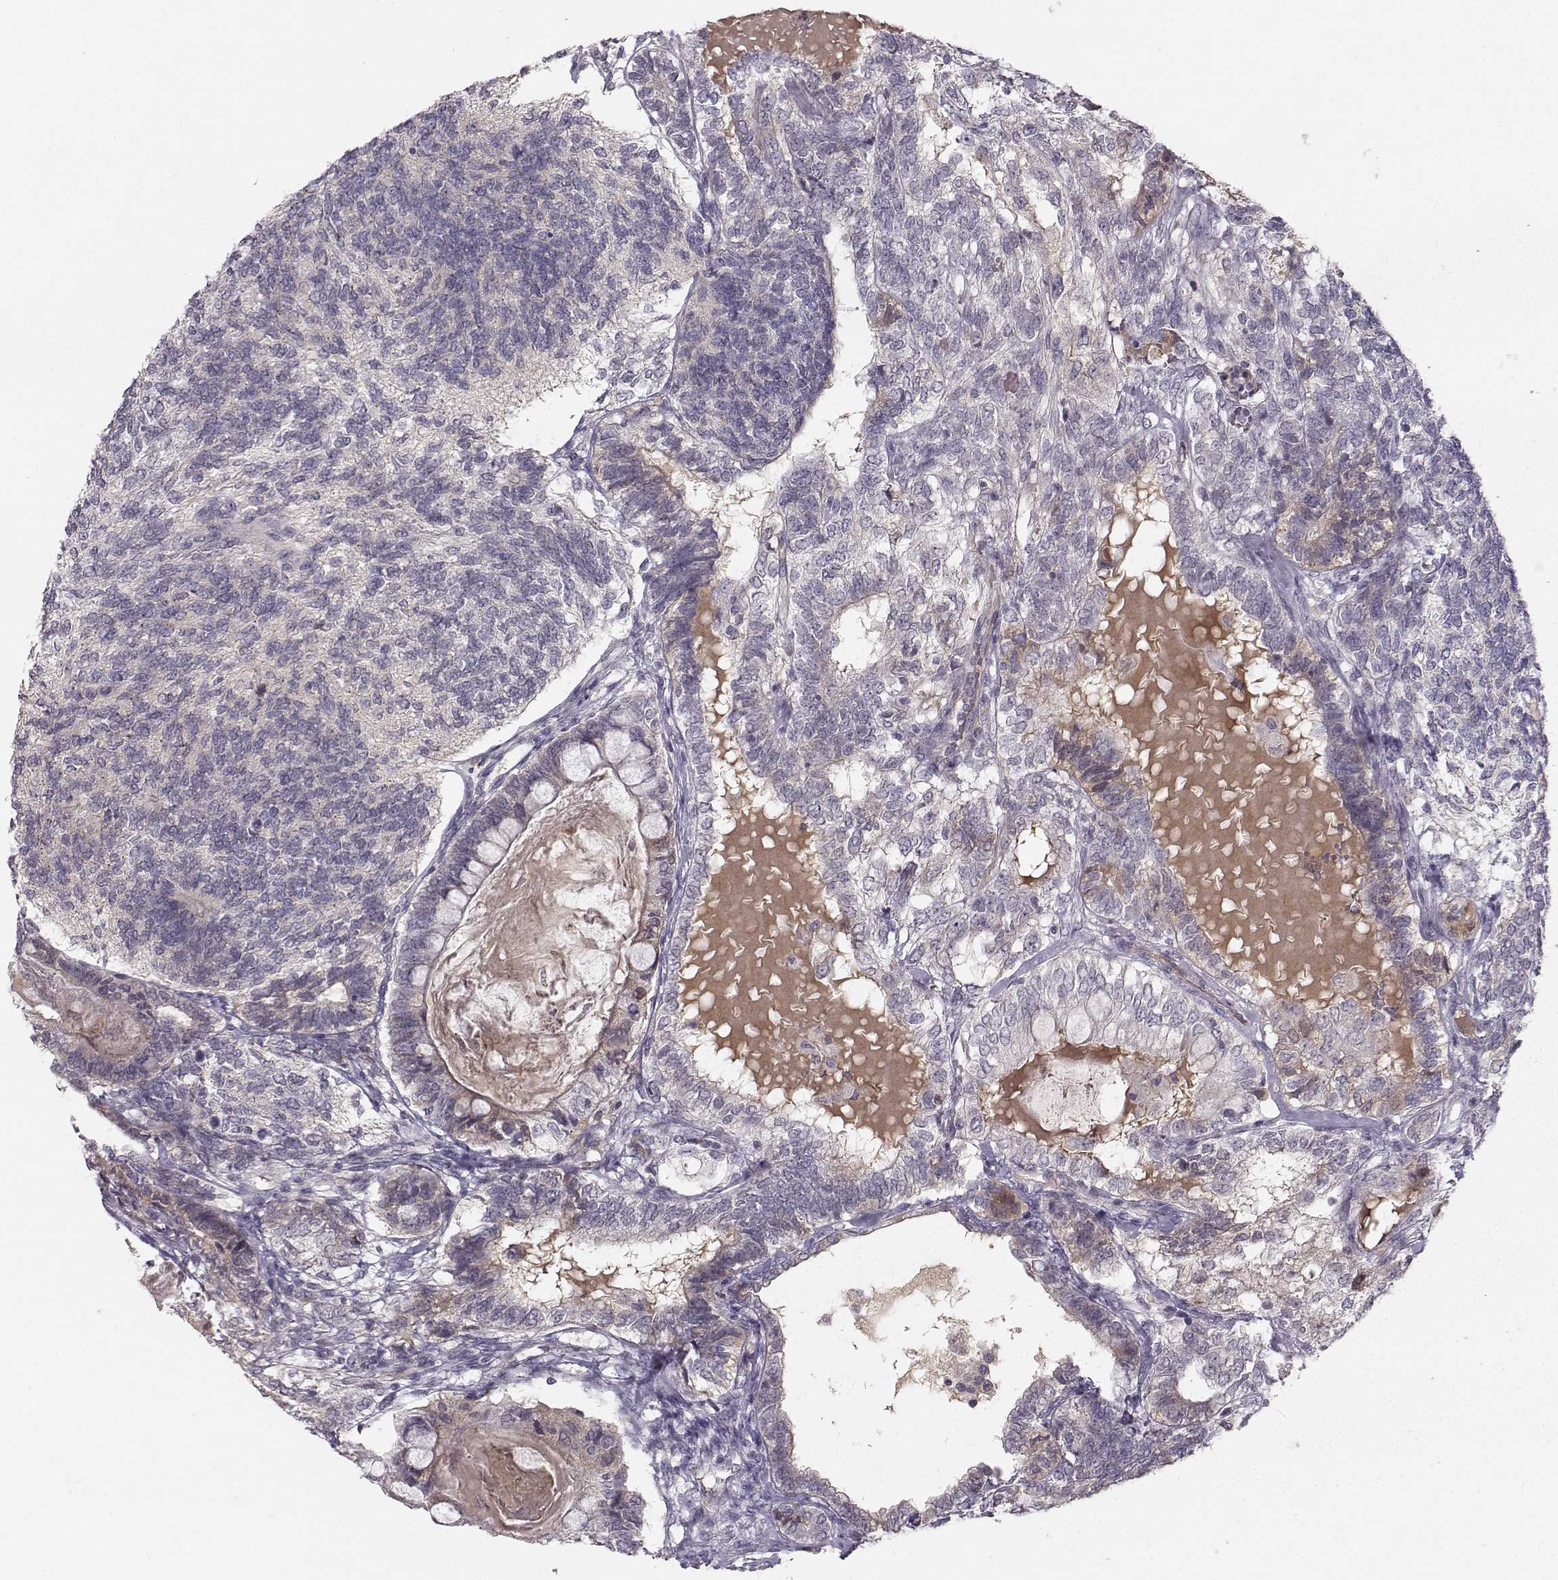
{"staining": {"intensity": "negative", "quantity": "none", "location": "none"}, "tissue": "testis cancer", "cell_type": "Tumor cells", "image_type": "cancer", "snomed": [{"axis": "morphology", "description": "Seminoma, NOS"}, {"axis": "morphology", "description": "Carcinoma, Embryonal, NOS"}, {"axis": "topography", "description": "Testis"}], "caption": "A photomicrograph of human testis embryonal carcinoma is negative for staining in tumor cells. (Brightfield microscopy of DAB IHC at high magnification).", "gene": "OPRD1", "patient": {"sex": "male", "age": 41}}